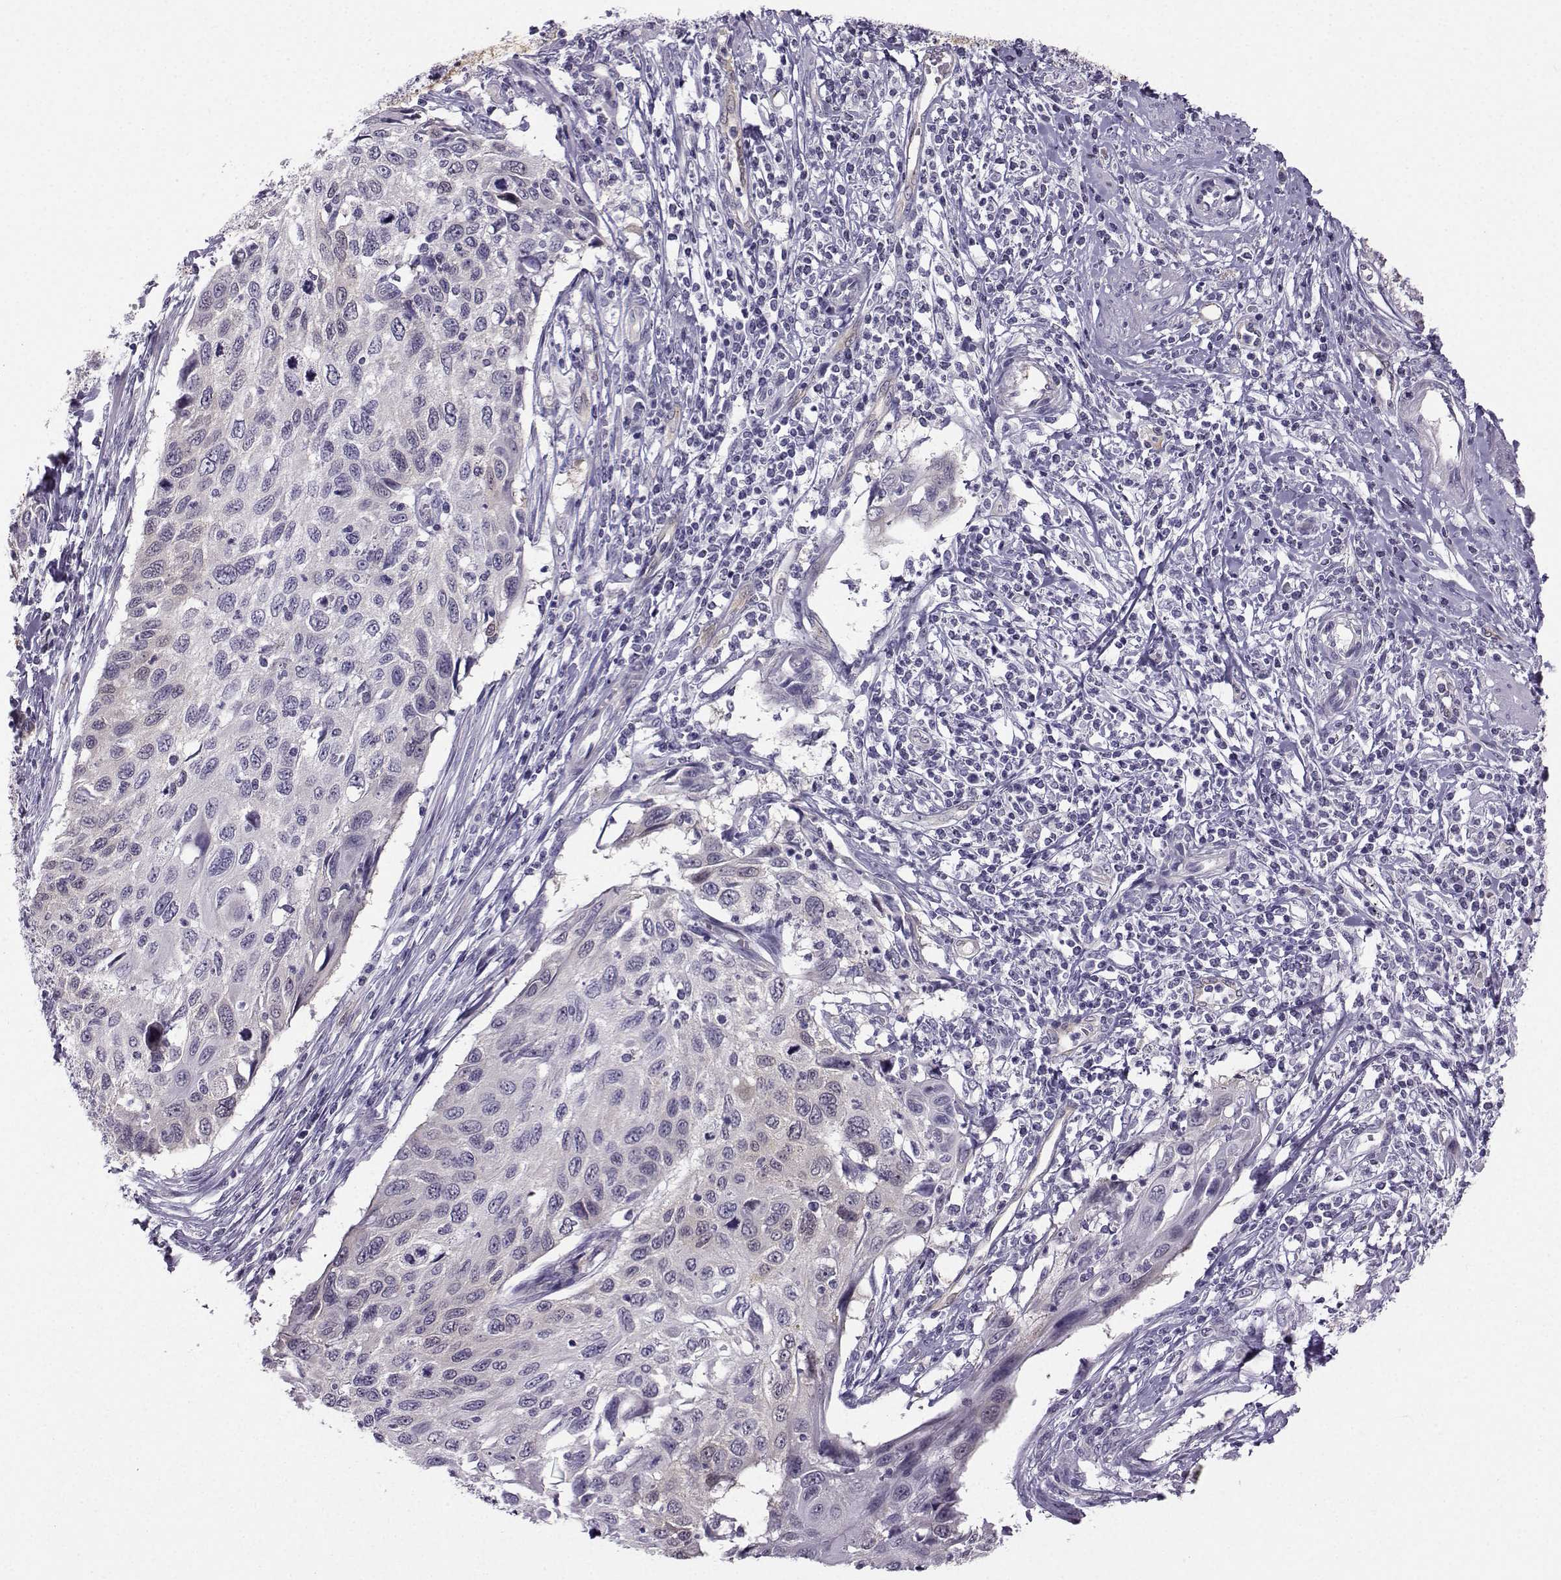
{"staining": {"intensity": "negative", "quantity": "none", "location": "none"}, "tissue": "cervical cancer", "cell_type": "Tumor cells", "image_type": "cancer", "snomed": [{"axis": "morphology", "description": "Squamous cell carcinoma, NOS"}, {"axis": "topography", "description": "Cervix"}], "caption": "Tumor cells show no significant protein staining in squamous cell carcinoma (cervical). The staining is performed using DAB (3,3'-diaminobenzidine) brown chromogen with nuclei counter-stained in using hematoxylin.", "gene": "NQO1", "patient": {"sex": "female", "age": 70}}